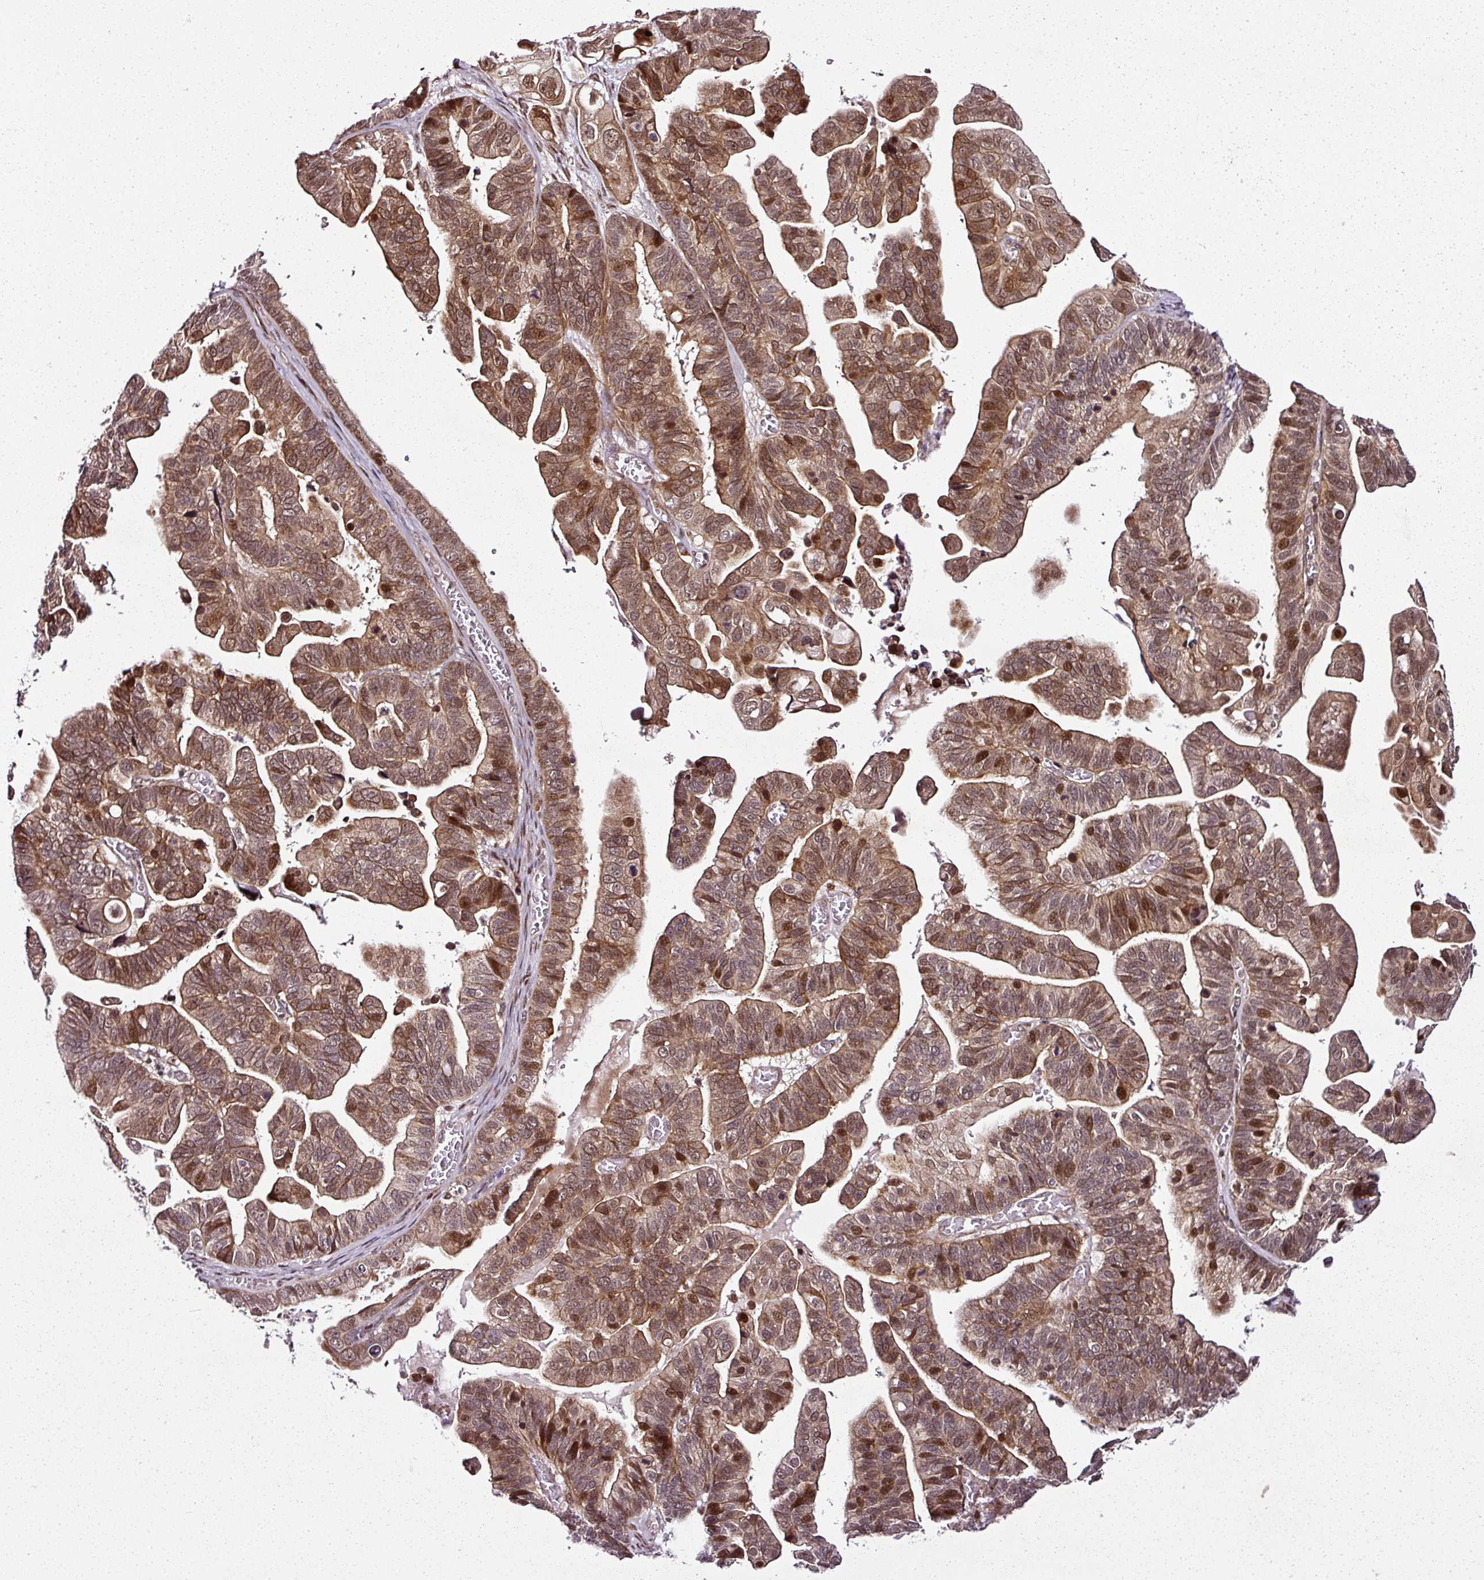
{"staining": {"intensity": "moderate", "quantity": ">75%", "location": "cytoplasmic/membranous,nuclear"}, "tissue": "ovarian cancer", "cell_type": "Tumor cells", "image_type": "cancer", "snomed": [{"axis": "morphology", "description": "Cystadenocarcinoma, serous, NOS"}, {"axis": "topography", "description": "Ovary"}], "caption": "Moderate cytoplasmic/membranous and nuclear positivity for a protein is appreciated in about >75% of tumor cells of ovarian cancer (serous cystadenocarcinoma) using immunohistochemistry (IHC).", "gene": "COPRS", "patient": {"sex": "female", "age": 56}}